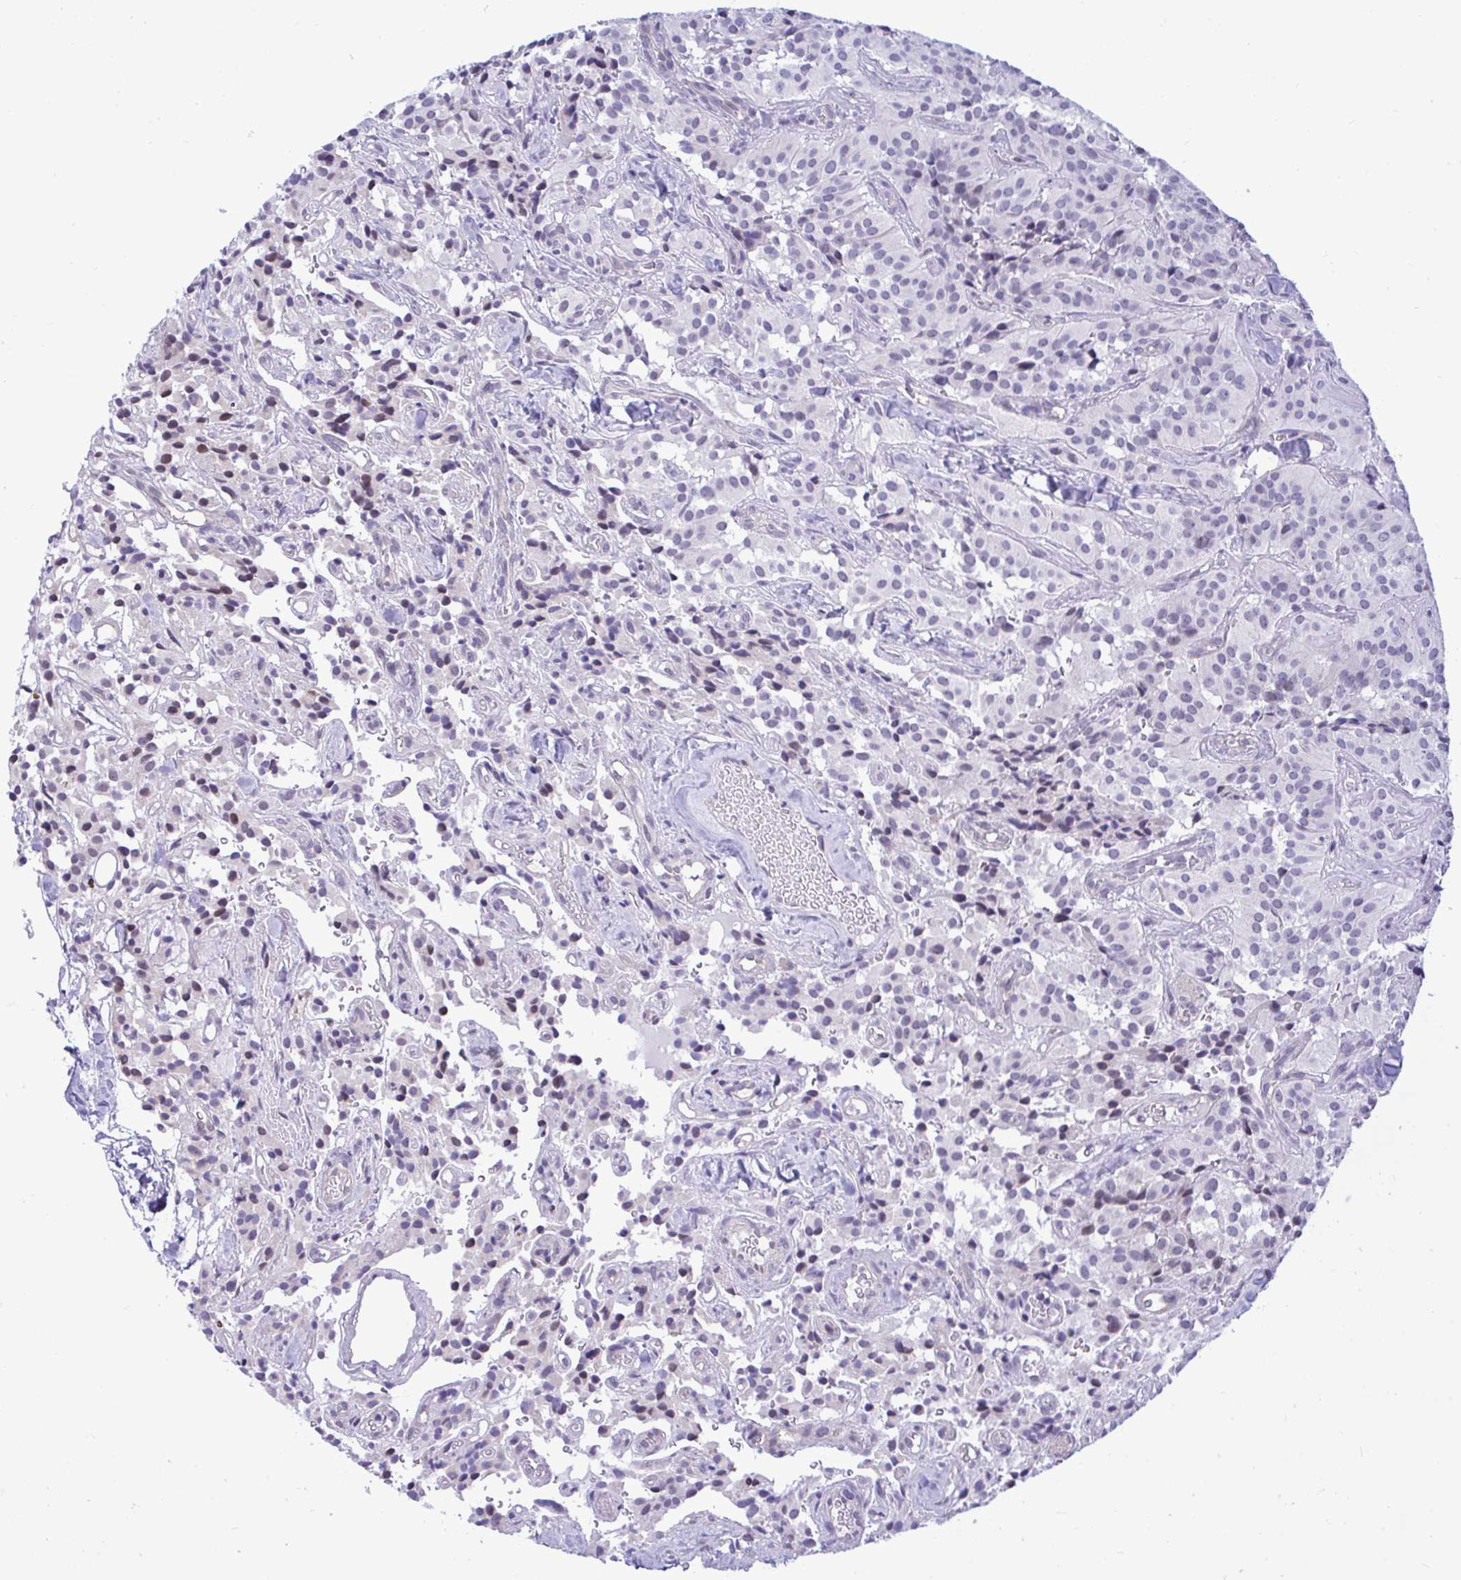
{"staining": {"intensity": "weak", "quantity": "<25%", "location": "nuclear"}, "tissue": "glioma", "cell_type": "Tumor cells", "image_type": "cancer", "snomed": [{"axis": "morphology", "description": "Glioma, malignant, Low grade"}, {"axis": "topography", "description": "Brain"}], "caption": "This image is of malignant low-grade glioma stained with immunohistochemistry to label a protein in brown with the nuclei are counter-stained blue. There is no staining in tumor cells.", "gene": "SLC25A51", "patient": {"sex": "male", "age": 42}}